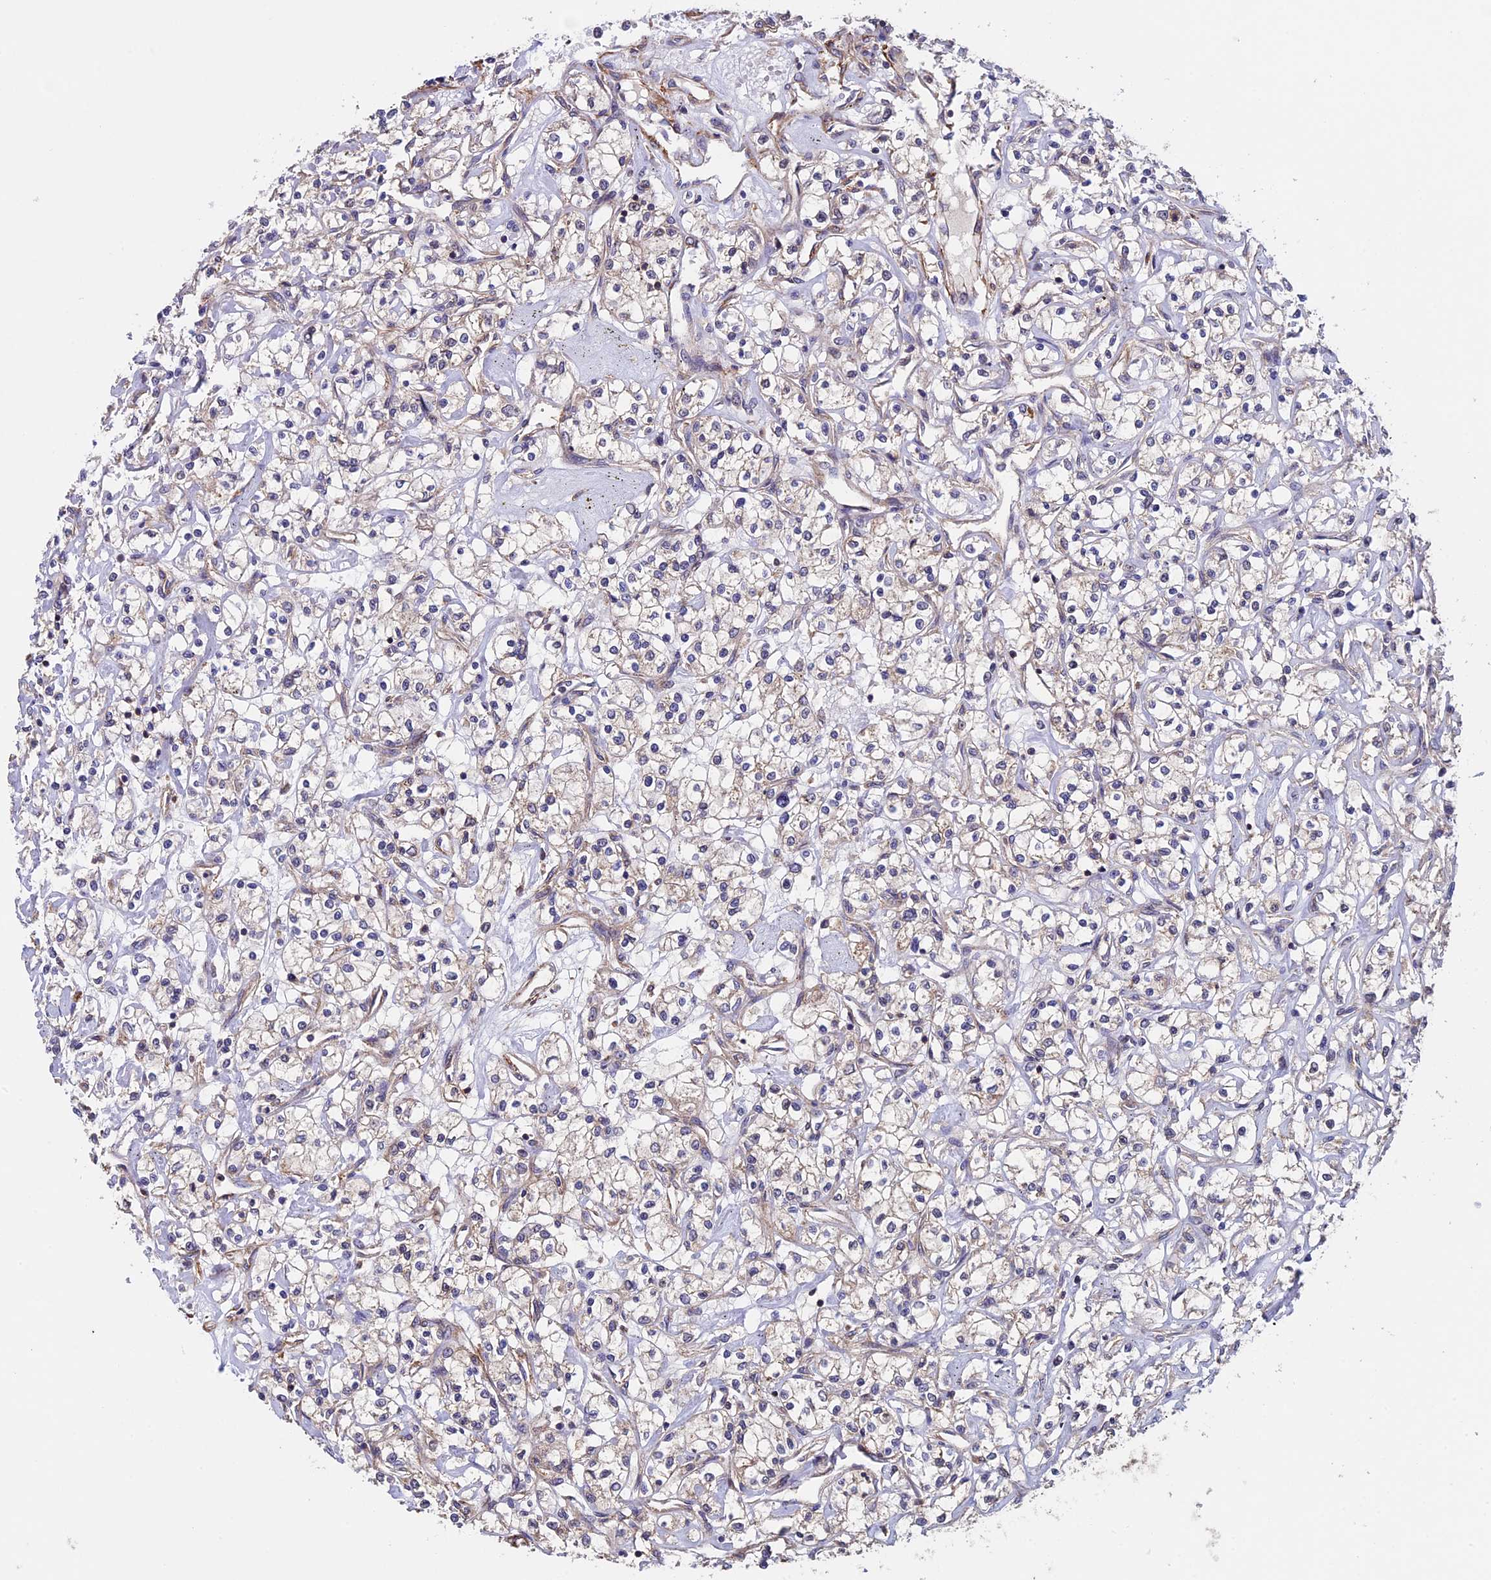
{"staining": {"intensity": "weak", "quantity": "25%-75%", "location": "cytoplasmic/membranous"}, "tissue": "renal cancer", "cell_type": "Tumor cells", "image_type": "cancer", "snomed": [{"axis": "morphology", "description": "Adenocarcinoma, NOS"}, {"axis": "topography", "description": "Kidney"}], "caption": "Immunohistochemistry (DAB (3,3'-diaminobenzidine)) staining of renal cancer (adenocarcinoma) reveals weak cytoplasmic/membranous protein positivity in approximately 25%-75% of tumor cells.", "gene": "SLC9A5", "patient": {"sex": "female", "age": 59}}